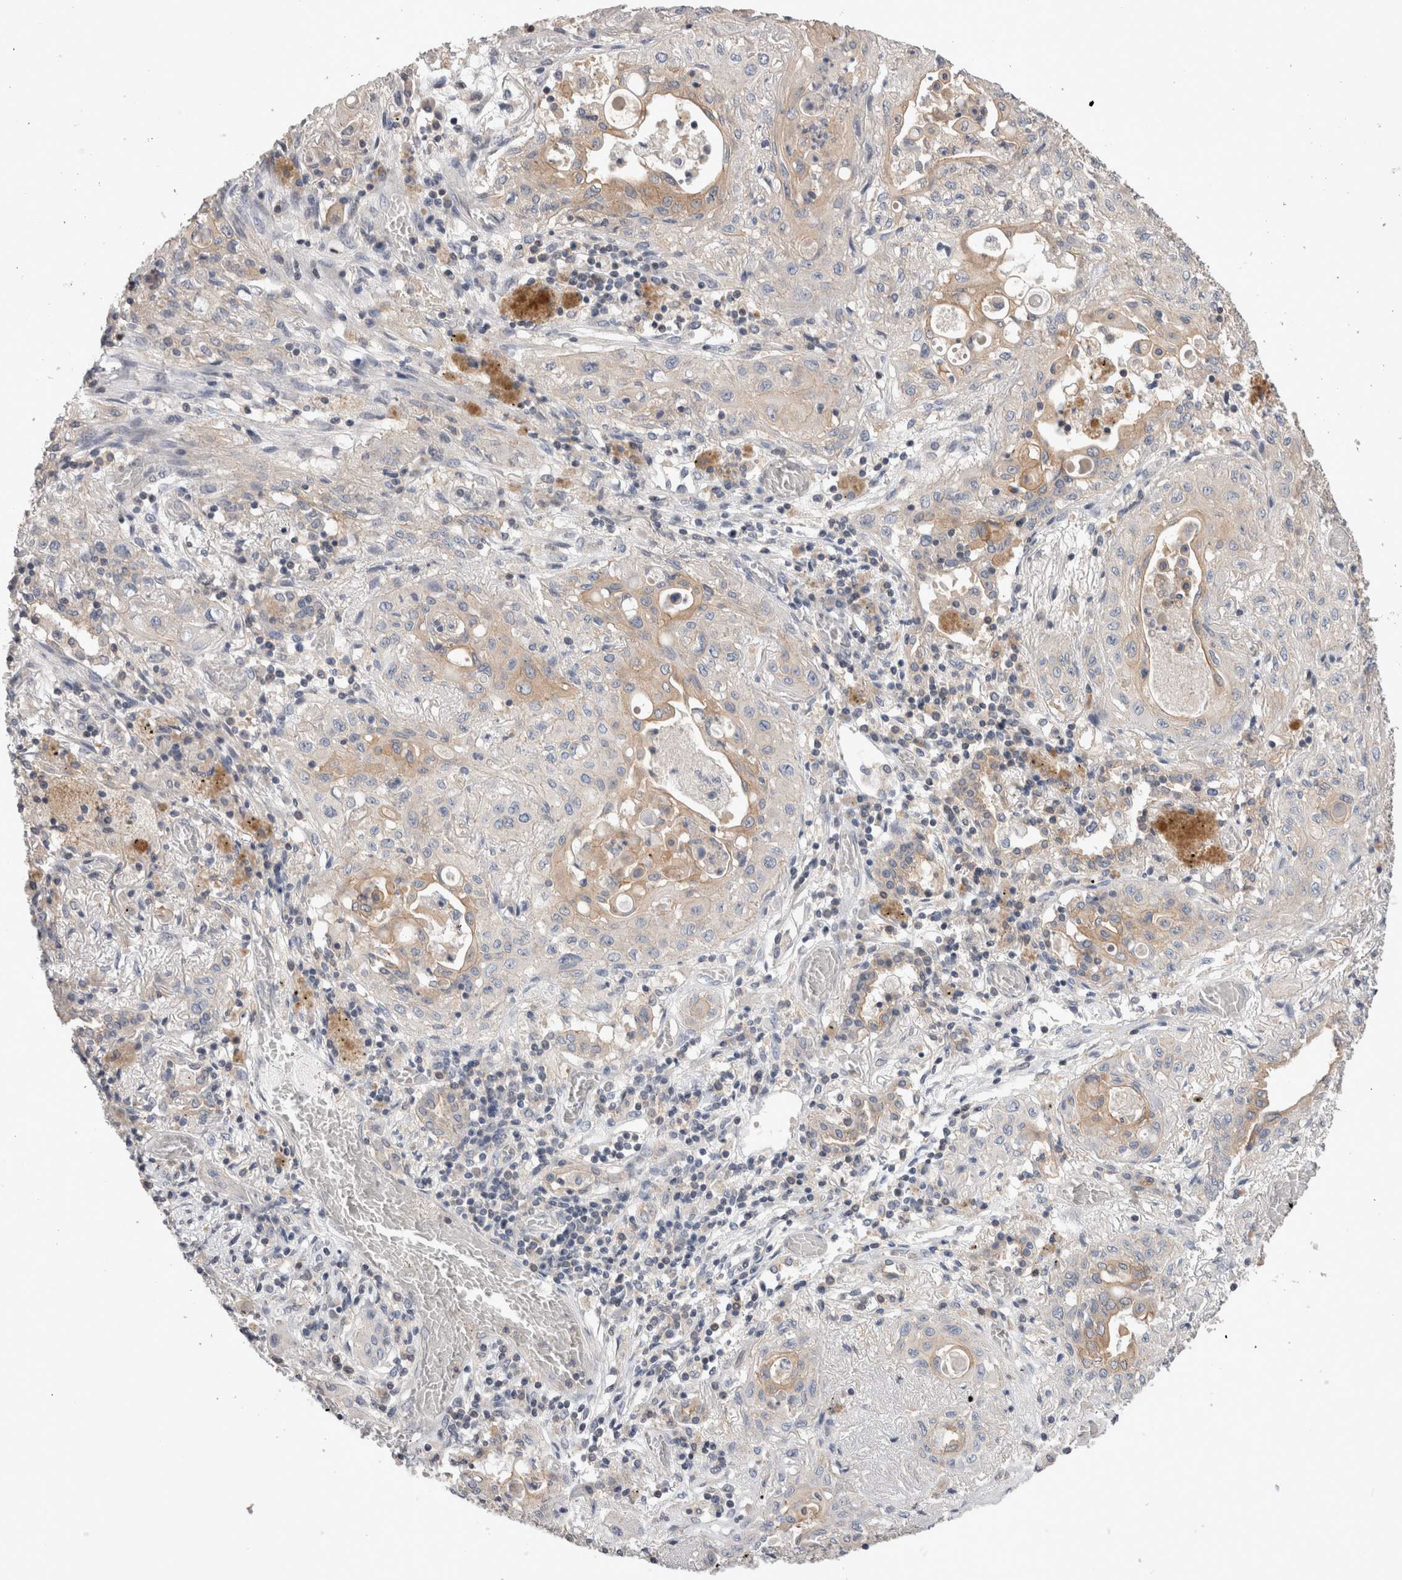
{"staining": {"intensity": "weak", "quantity": "25%-75%", "location": "cytoplasmic/membranous"}, "tissue": "lung cancer", "cell_type": "Tumor cells", "image_type": "cancer", "snomed": [{"axis": "morphology", "description": "Squamous cell carcinoma, NOS"}, {"axis": "topography", "description": "Lung"}], "caption": "Squamous cell carcinoma (lung) stained with IHC exhibits weak cytoplasmic/membranous staining in about 25%-75% of tumor cells.", "gene": "OTOR", "patient": {"sex": "female", "age": 47}}